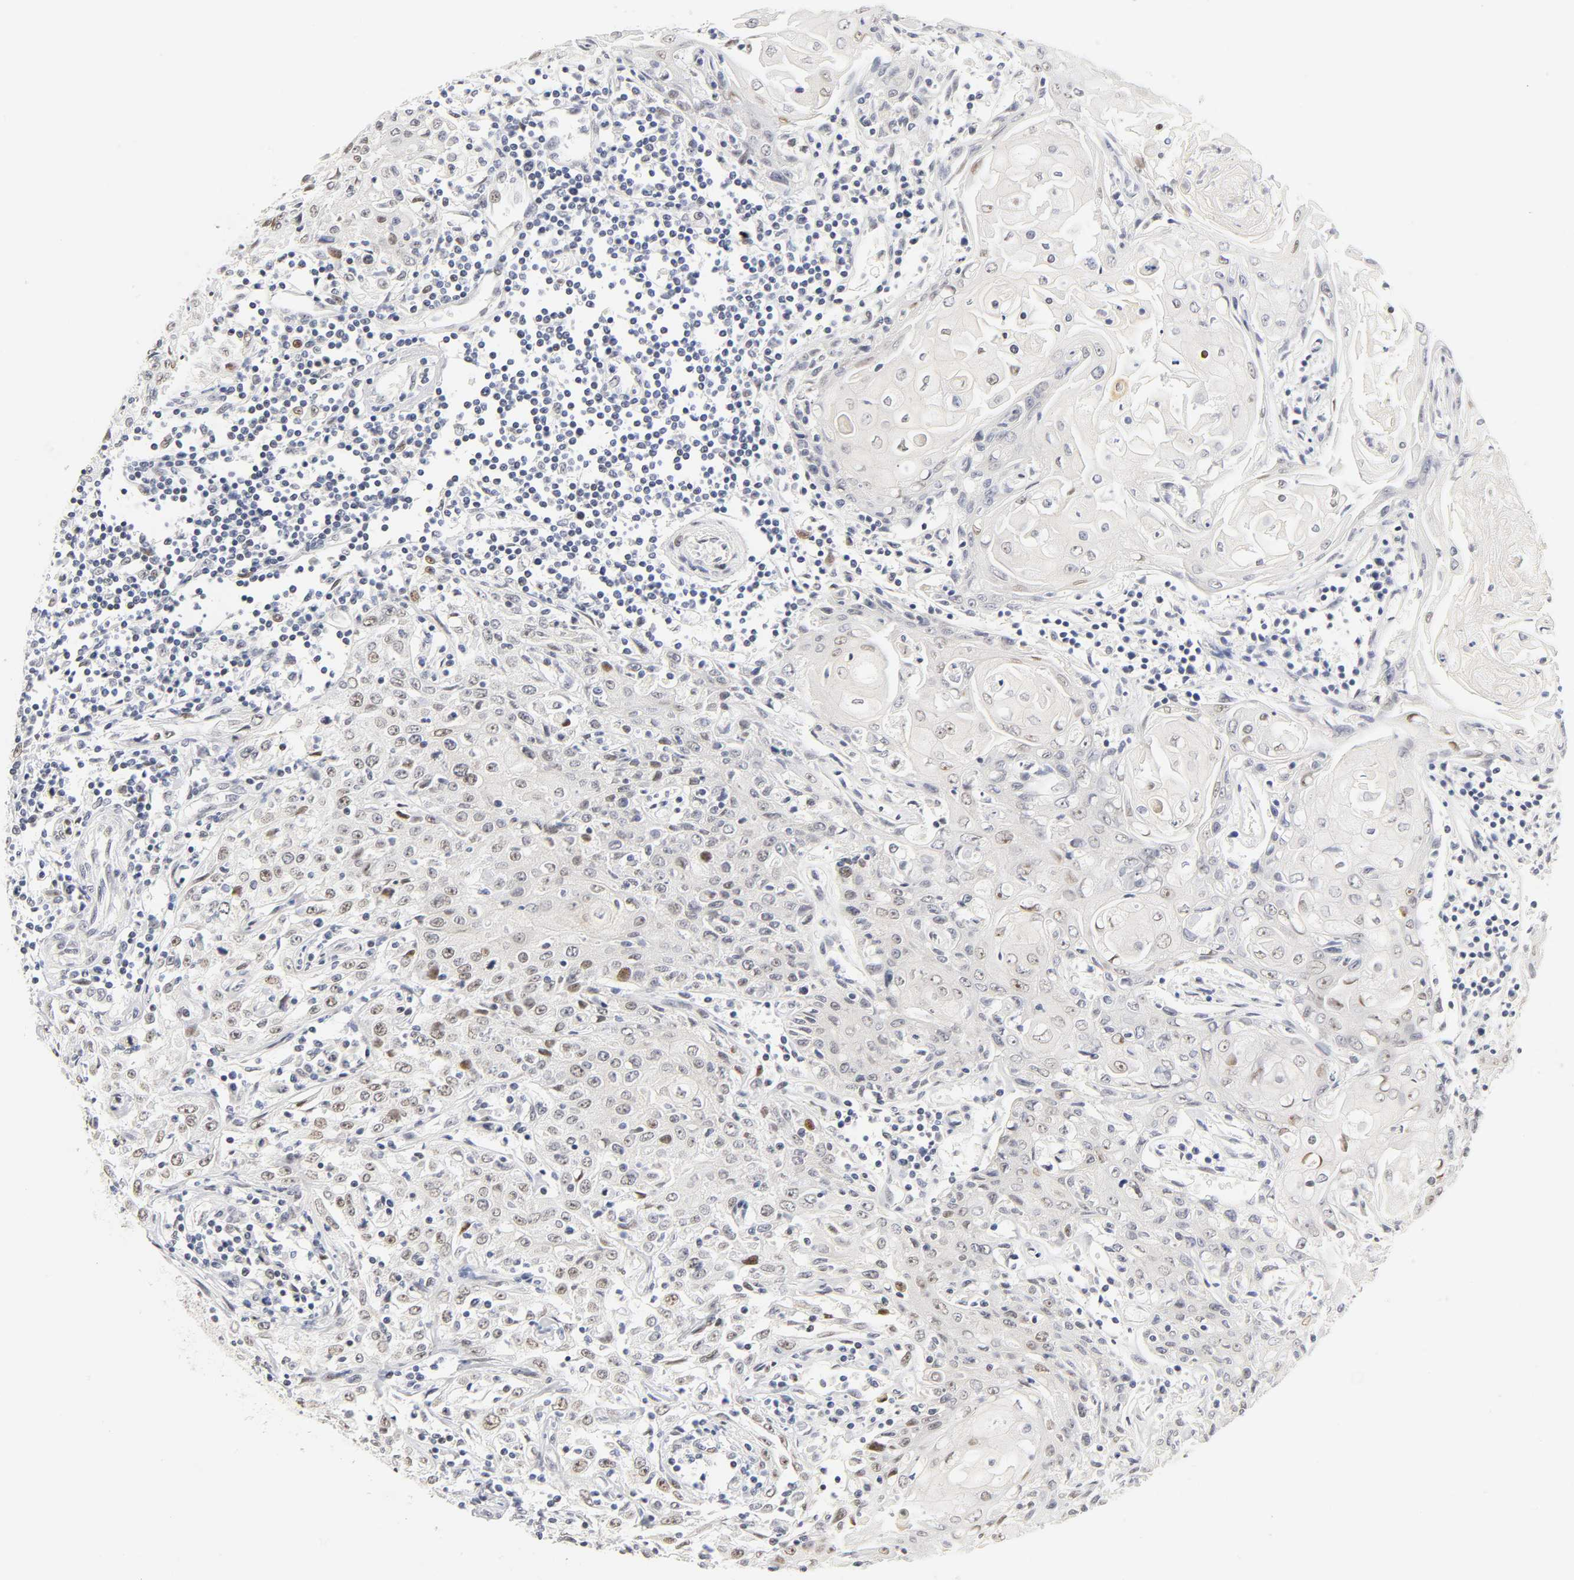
{"staining": {"intensity": "moderate", "quantity": "<25%", "location": "nuclear"}, "tissue": "head and neck cancer", "cell_type": "Tumor cells", "image_type": "cancer", "snomed": [{"axis": "morphology", "description": "Squamous cell carcinoma, NOS"}, {"axis": "topography", "description": "Oral tissue"}, {"axis": "topography", "description": "Head-Neck"}], "caption": "Head and neck cancer (squamous cell carcinoma) stained with a brown dye demonstrates moderate nuclear positive positivity in about <25% of tumor cells.", "gene": "MNAT1", "patient": {"sex": "female", "age": 76}}